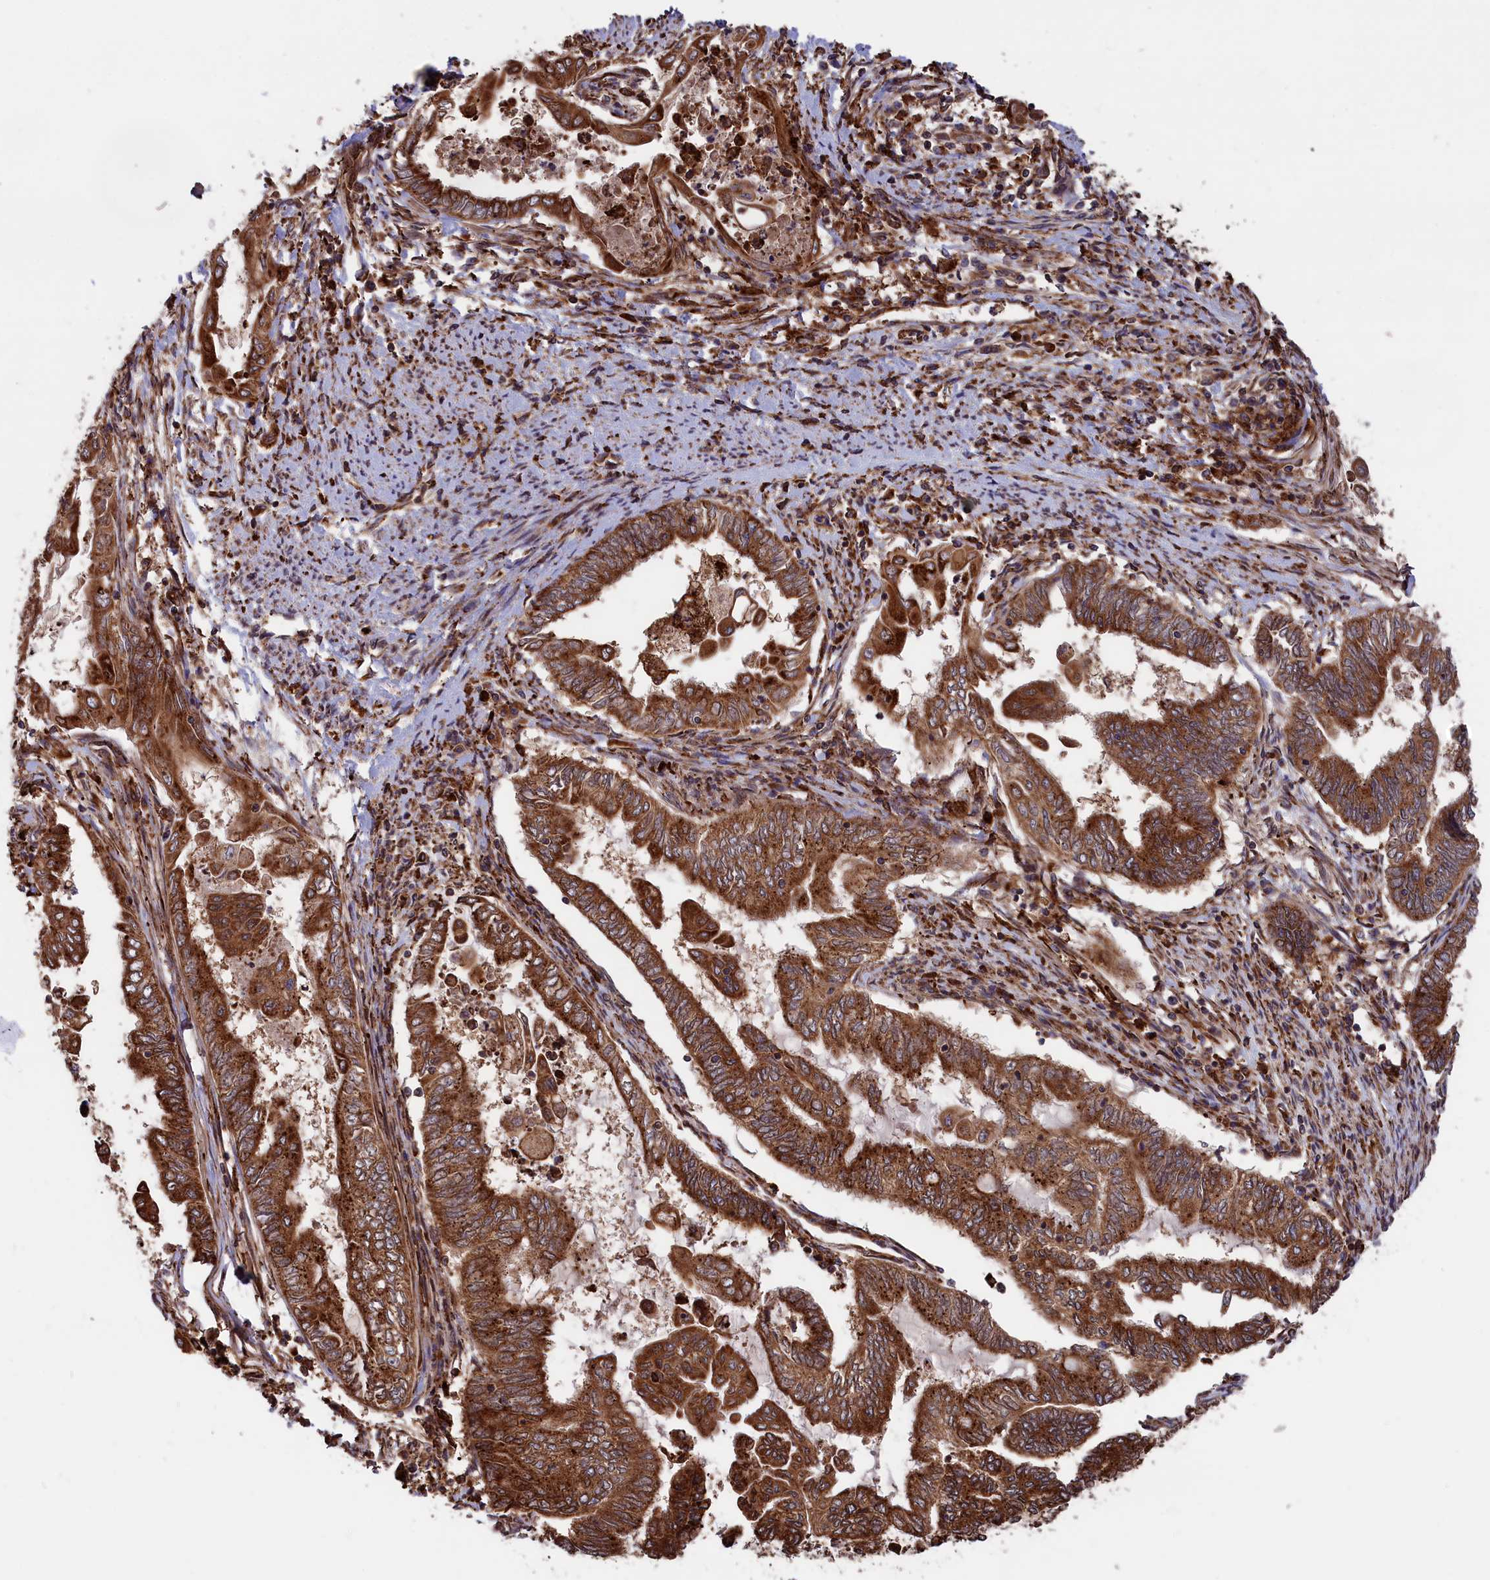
{"staining": {"intensity": "strong", "quantity": ">75%", "location": "cytoplasmic/membranous"}, "tissue": "endometrial cancer", "cell_type": "Tumor cells", "image_type": "cancer", "snomed": [{"axis": "morphology", "description": "Adenocarcinoma, NOS"}, {"axis": "topography", "description": "Uterus"}, {"axis": "topography", "description": "Endometrium"}], "caption": "Immunohistochemical staining of human endometrial cancer (adenocarcinoma) displays high levels of strong cytoplasmic/membranous protein positivity in about >75% of tumor cells.", "gene": "PLA2G4C", "patient": {"sex": "female", "age": 70}}